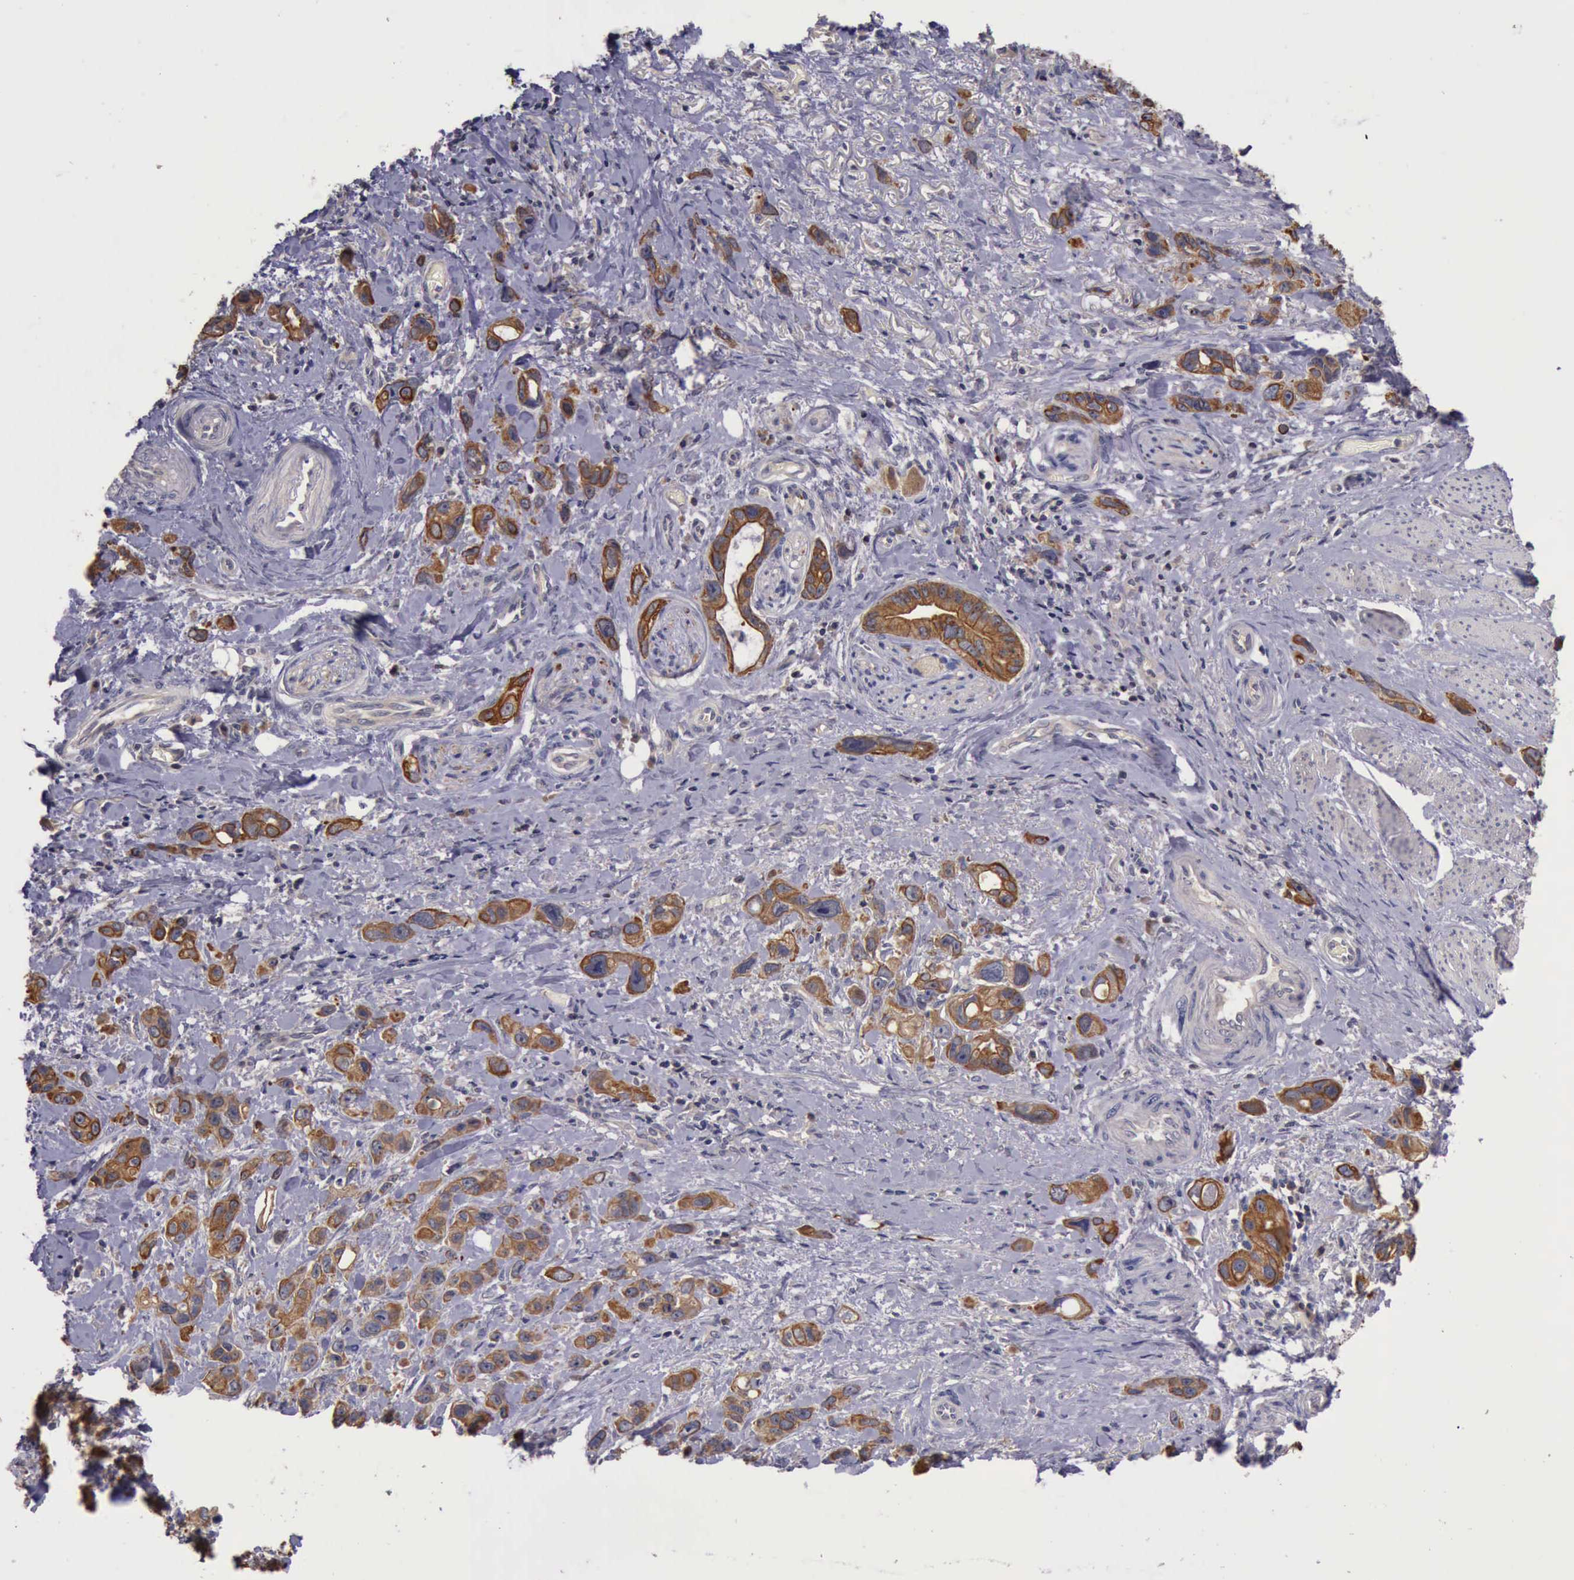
{"staining": {"intensity": "weak", "quantity": ">75%", "location": "cytoplasmic/membranous"}, "tissue": "stomach cancer", "cell_type": "Tumor cells", "image_type": "cancer", "snomed": [{"axis": "morphology", "description": "Adenocarcinoma, NOS"}, {"axis": "topography", "description": "Stomach, upper"}], "caption": "Immunohistochemistry (IHC) (DAB) staining of human stomach cancer (adenocarcinoma) displays weak cytoplasmic/membranous protein expression in about >75% of tumor cells. (DAB (3,3'-diaminobenzidine) IHC with brightfield microscopy, high magnification).", "gene": "RAB39B", "patient": {"sex": "male", "age": 47}}